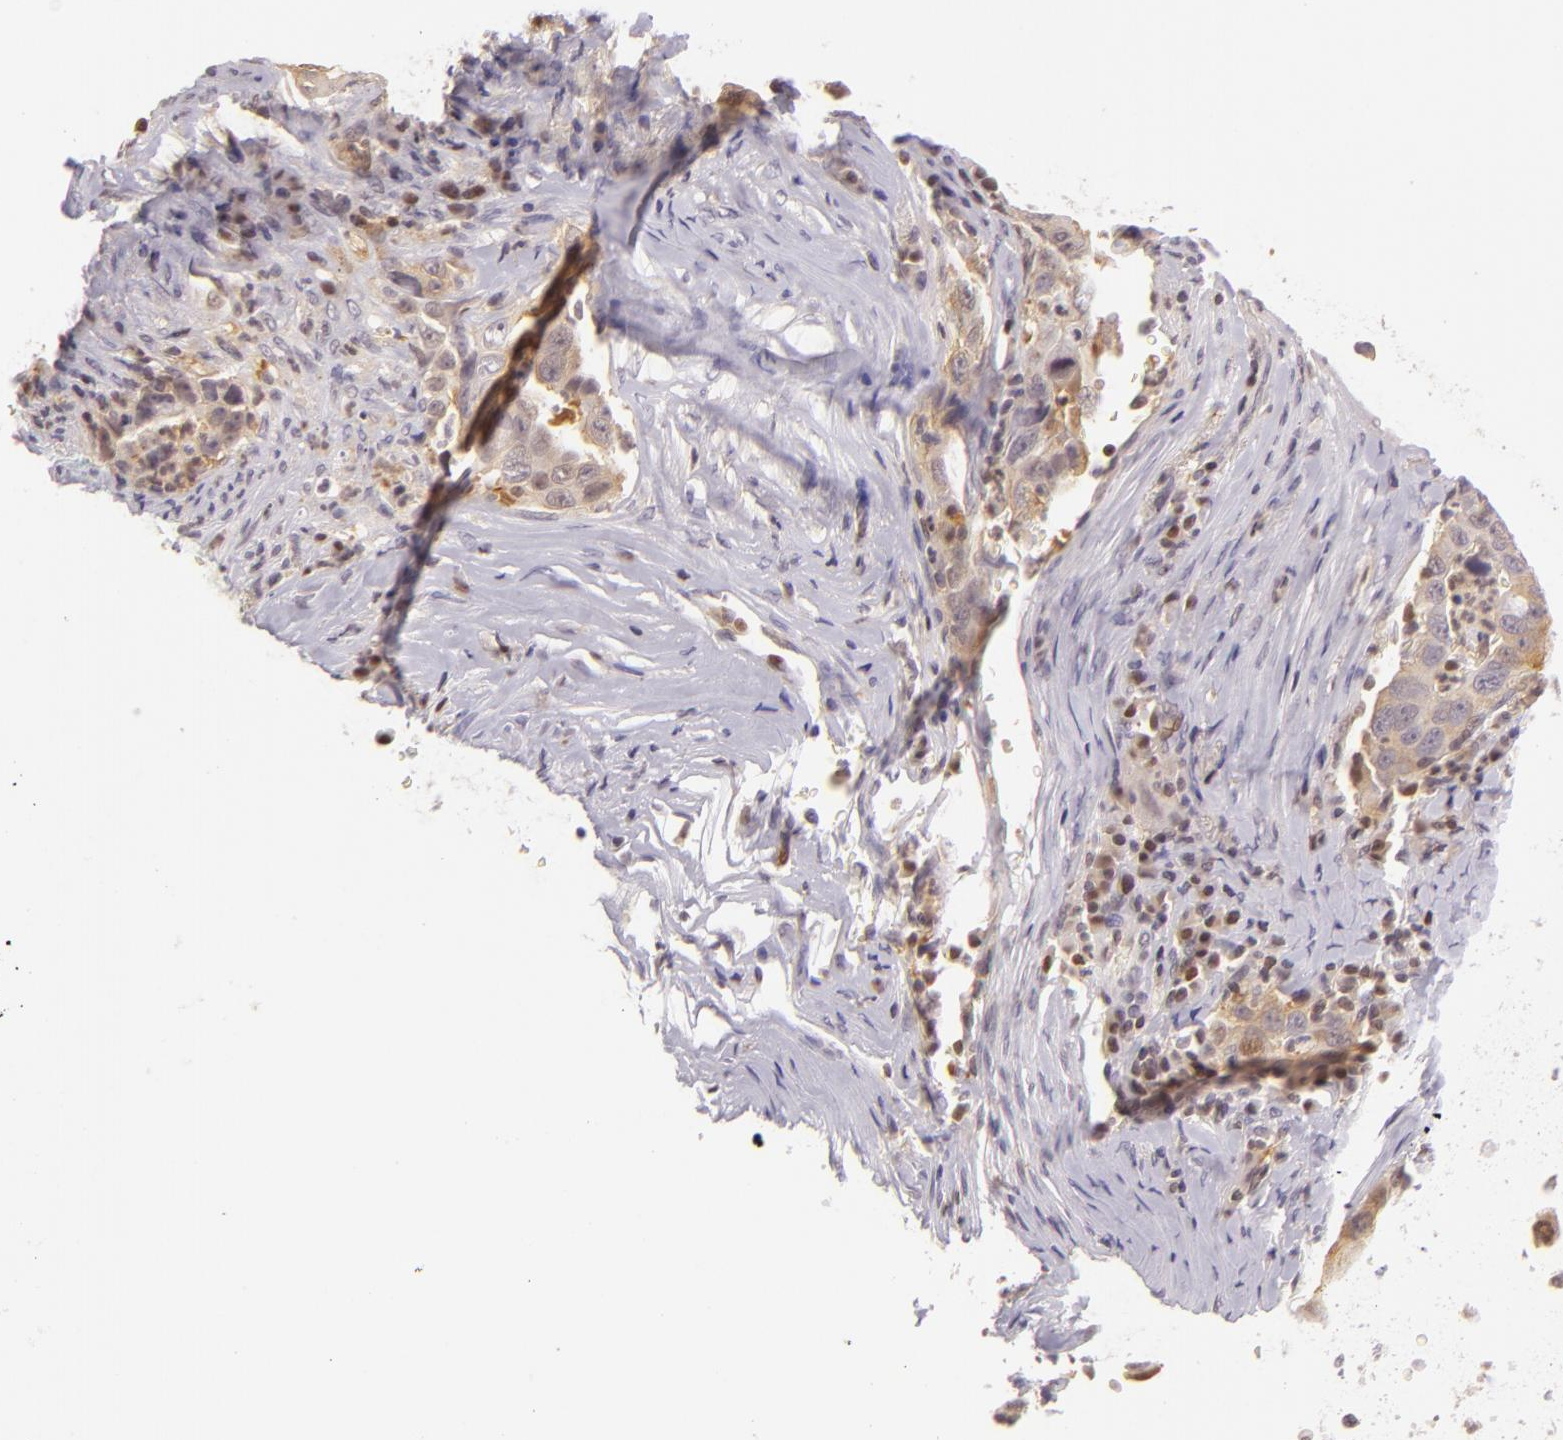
{"staining": {"intensity": "moderate", "quantity": "25%-75%", "location": "cytoplasmic/membranous"}, "tissue": "lung cancer", "cell_type": "Tumor cells", "image_type": "cancer", "snomed": [{"axis": "morphology", "description": "Squamous cell carcinoma, NOS"}, {"axis": "topography", "description": "Lung"}], "caption": "Lung squamous cell carcinoma stained with DAB (3,3'-diaminobenzidine) immunohistochemistry demonstrates medium levels of moderate cytoplasmic/membranous staining in approximately 25%-75% of tumor cells.", "gene": "IMPDH1", "patient": {"sex": "male", "age": 64}}